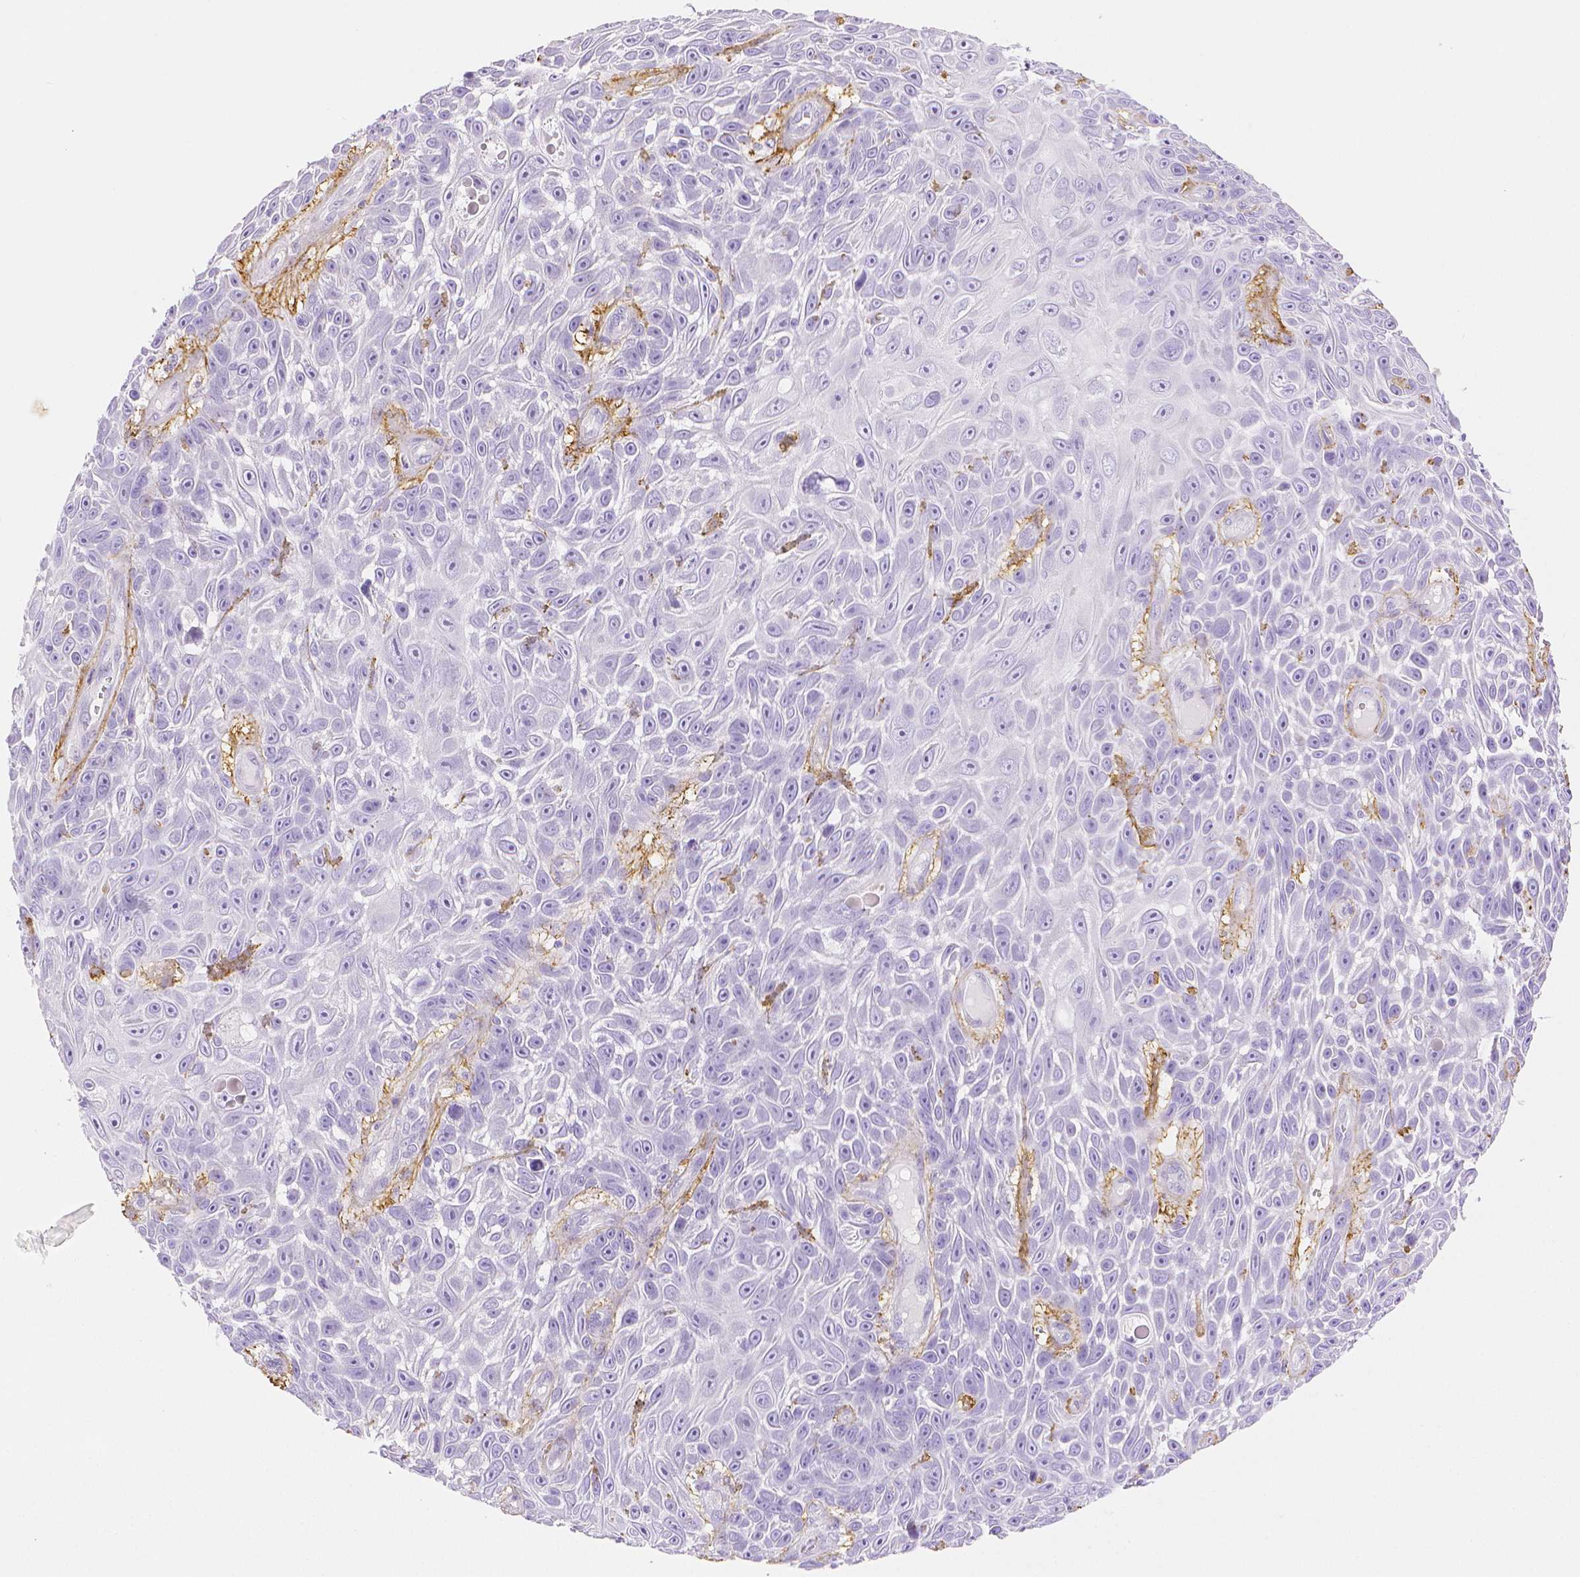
{"staining": {"intensity": "negative", "quantity": "none", "location": "none"}, "tissue": "skin cancer", "cell_type": "Tumor cells", "image_type": "cancer", "snomed": [{"axis": "morphology", "description": "Squamous cell carcinoma, NOS"}, {"axis": "topography", "description": "Skin"}], "caption": "Immunohistochemical staining of human skin cancer shows no significant positivity in tumor cells.", "gene": "FBN1", "patient": {"sex": "male", "age": 82}}